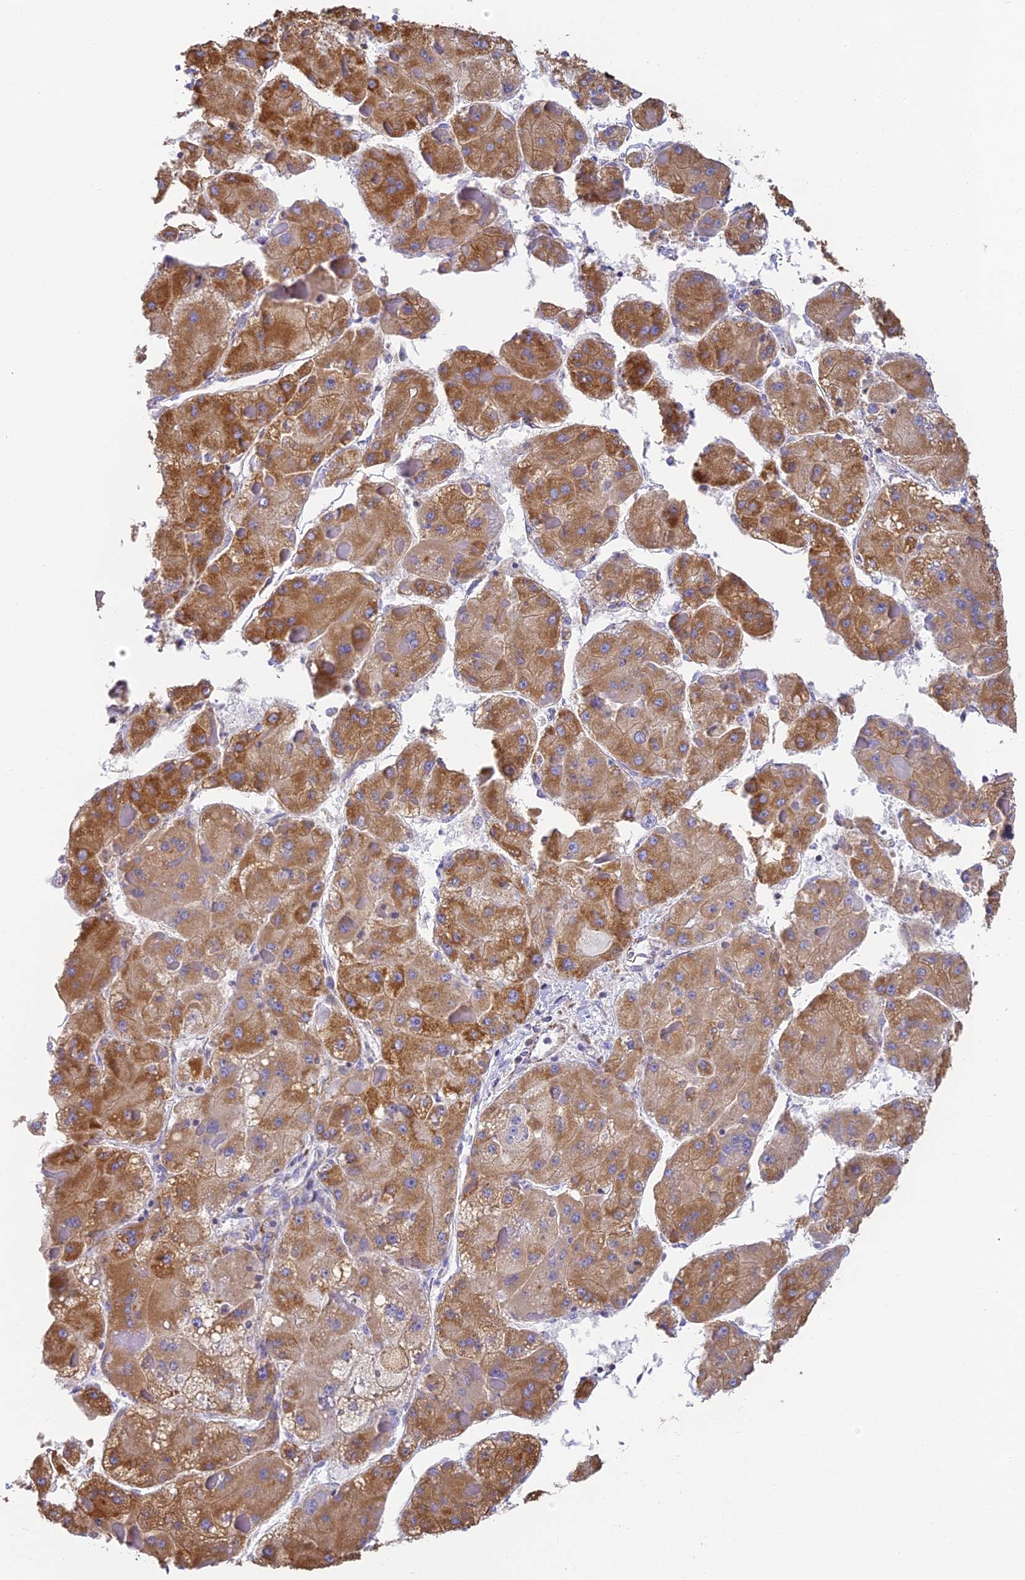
{"staining": {"intensity": "moderate", "quantity": ">75%", "location": "cytoplasmic/membranous"}, "tissue": "liver cancer", "cell_type": "Tumor cells", "image_type": "cancer", "snomed": [{"axis": "morphology", "description": "Carcinoma, Hepatocellular, NOS"}, {"axis": "topography", "description": "Liver"}], "caption": "A histopathology image of human liver cancer stained for a protein exhibits moderate cytoplasmic/membranous brown staining in tumor cells. The staining was performed using DAB to visualize the protein expression in brown, while the nuclei were stained in blue with hematoxylin (Magnification: 20x).", "gene": "COX6C", "patient": {"sex": "female", "age": 73}}